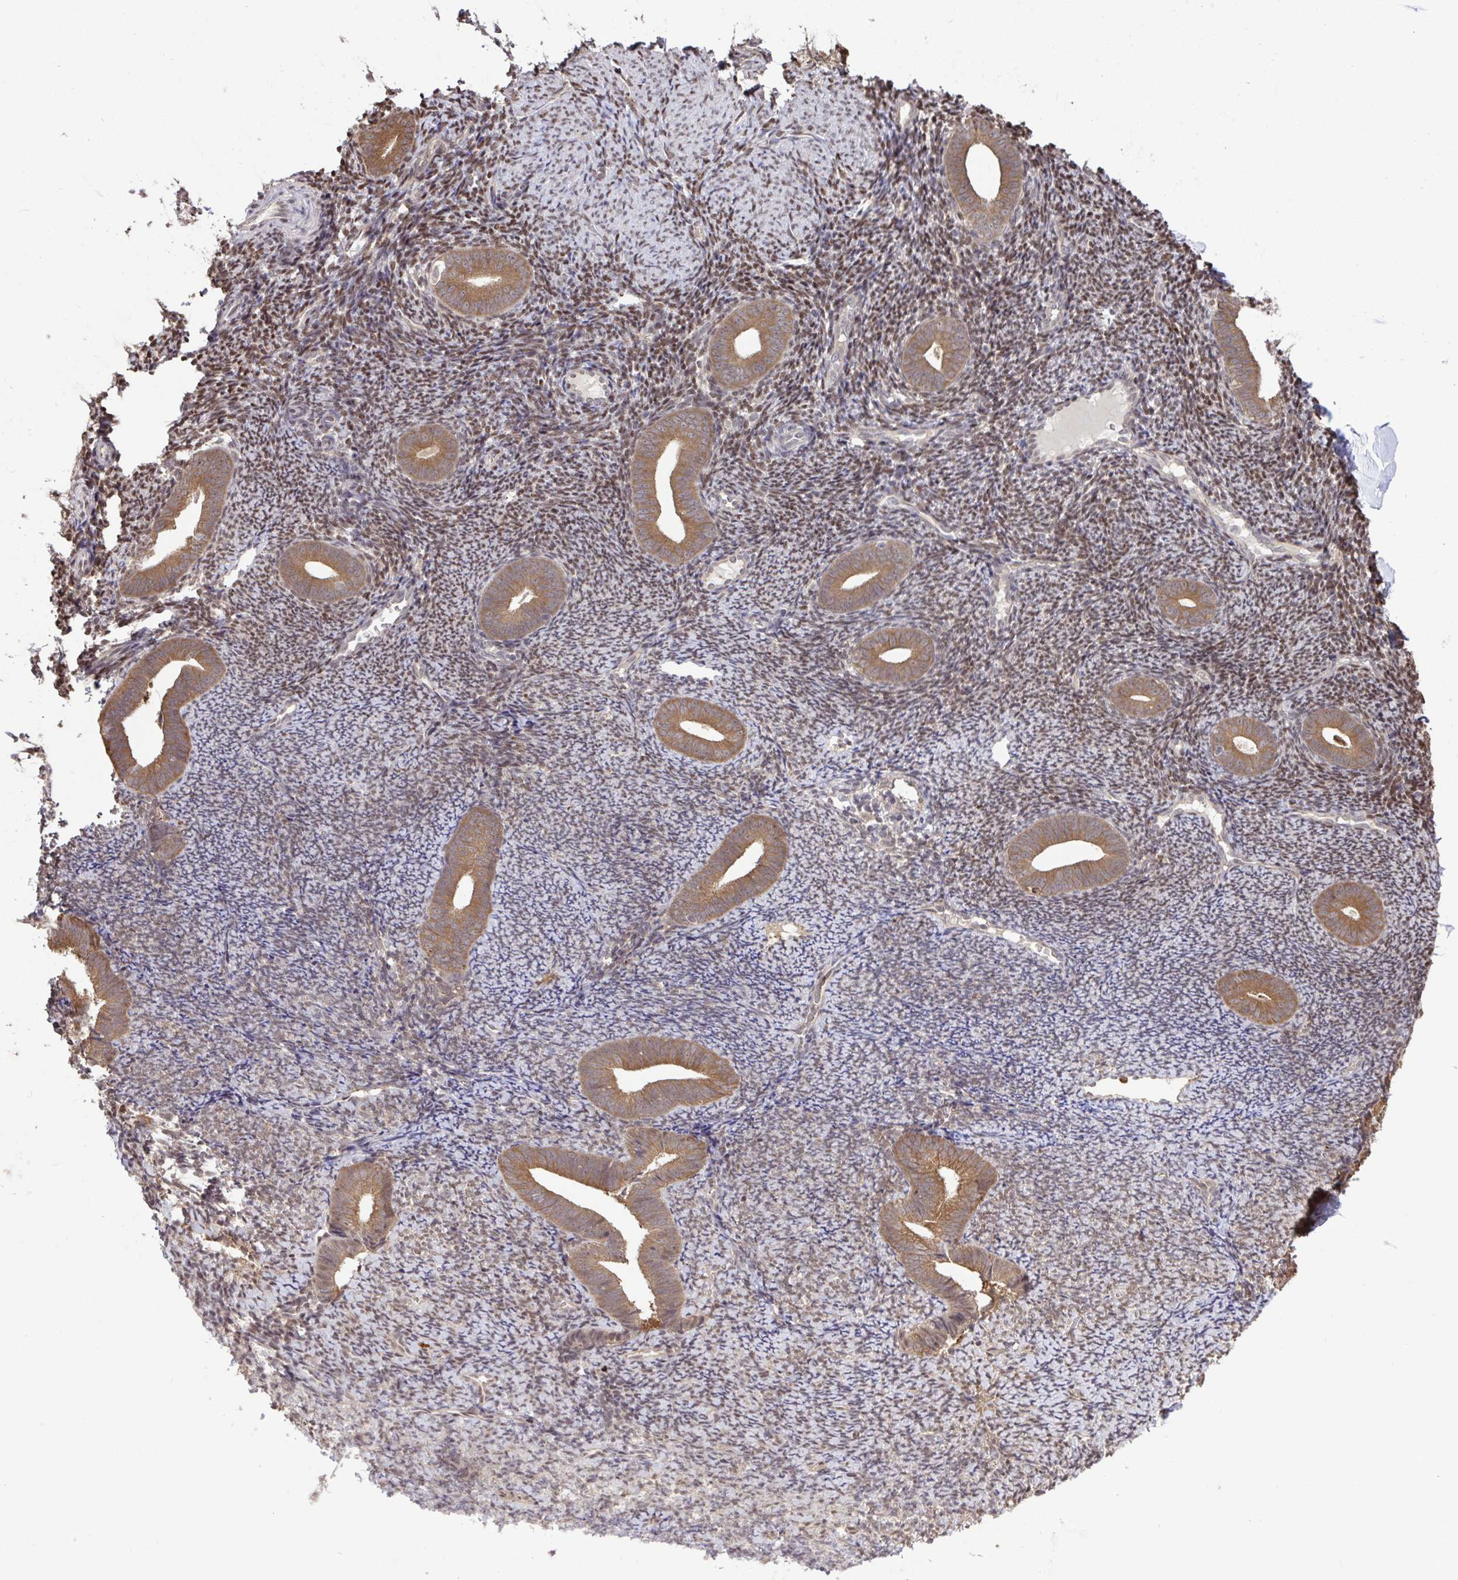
{"staining": {"intensity": "moderate", "quantity": "25%-75%", "location": "nuclear"}, "tissue": "endometrium", "cell_type": "Cells in endometrial stroma", "image_type": "normal", "snomed": [{"axis": "morphology", "description": "Normal tissue, NOS"}, {"axis": "topography", "description": "Endometrium"}], "caption": "Immunohistochemical staining of normal endometrium exhibits moderate nuclear protein positivity in about 25%-75% of cells in endometrial stroma.", "gene": "C12orf57", "patient": {"sex": "female", "age": 39}}